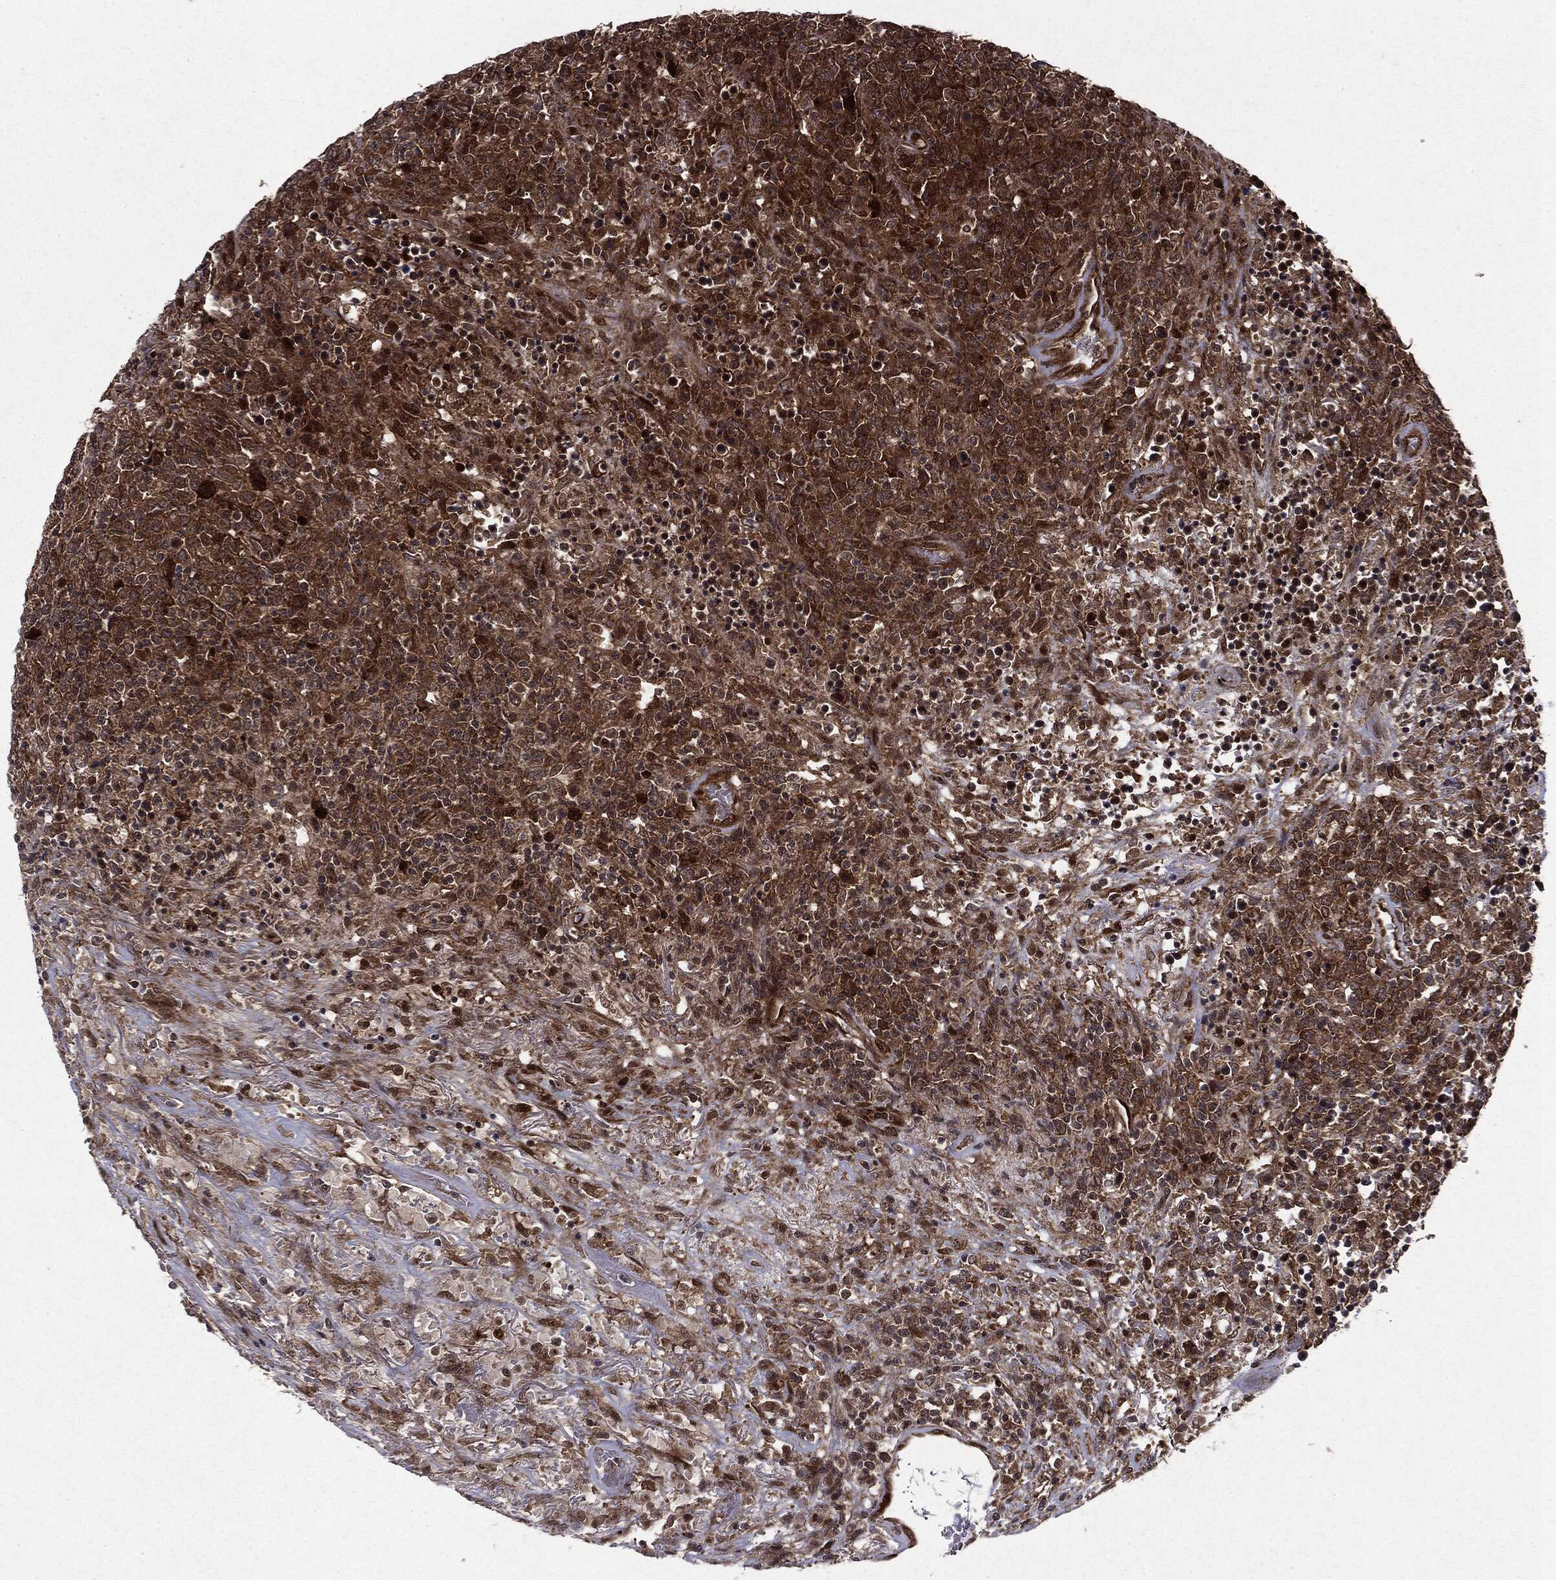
{"staining": {"intensity": "strong", "quantity": "25%-75%", "location": "cytoplasmic/membranous,nuclear"}, "tissue": "lymphoma", "cell_type": "Tumor cells", "image_type": "cancer", "snomed": [{"axis": "morphology", "description": "Malignant lymphoma, non-Hodgkin's type, High grade"}, {"axis": "topography", "description": "Lung"}], "caption": "Immunohistochemical staining of human lymphoma demonstrates high levels of strong cytoplasmic/membranous and nuclear protein positivity in about 25%-75% of tumor cells. (Stains: DAB (3,3'-diaminobenzidine) in brown, nuclei in blue, Microscopy: brightfield microscopy at high magnification).", "gene": "OTUB1", "patient": {"sex": "male", "age": 79}}